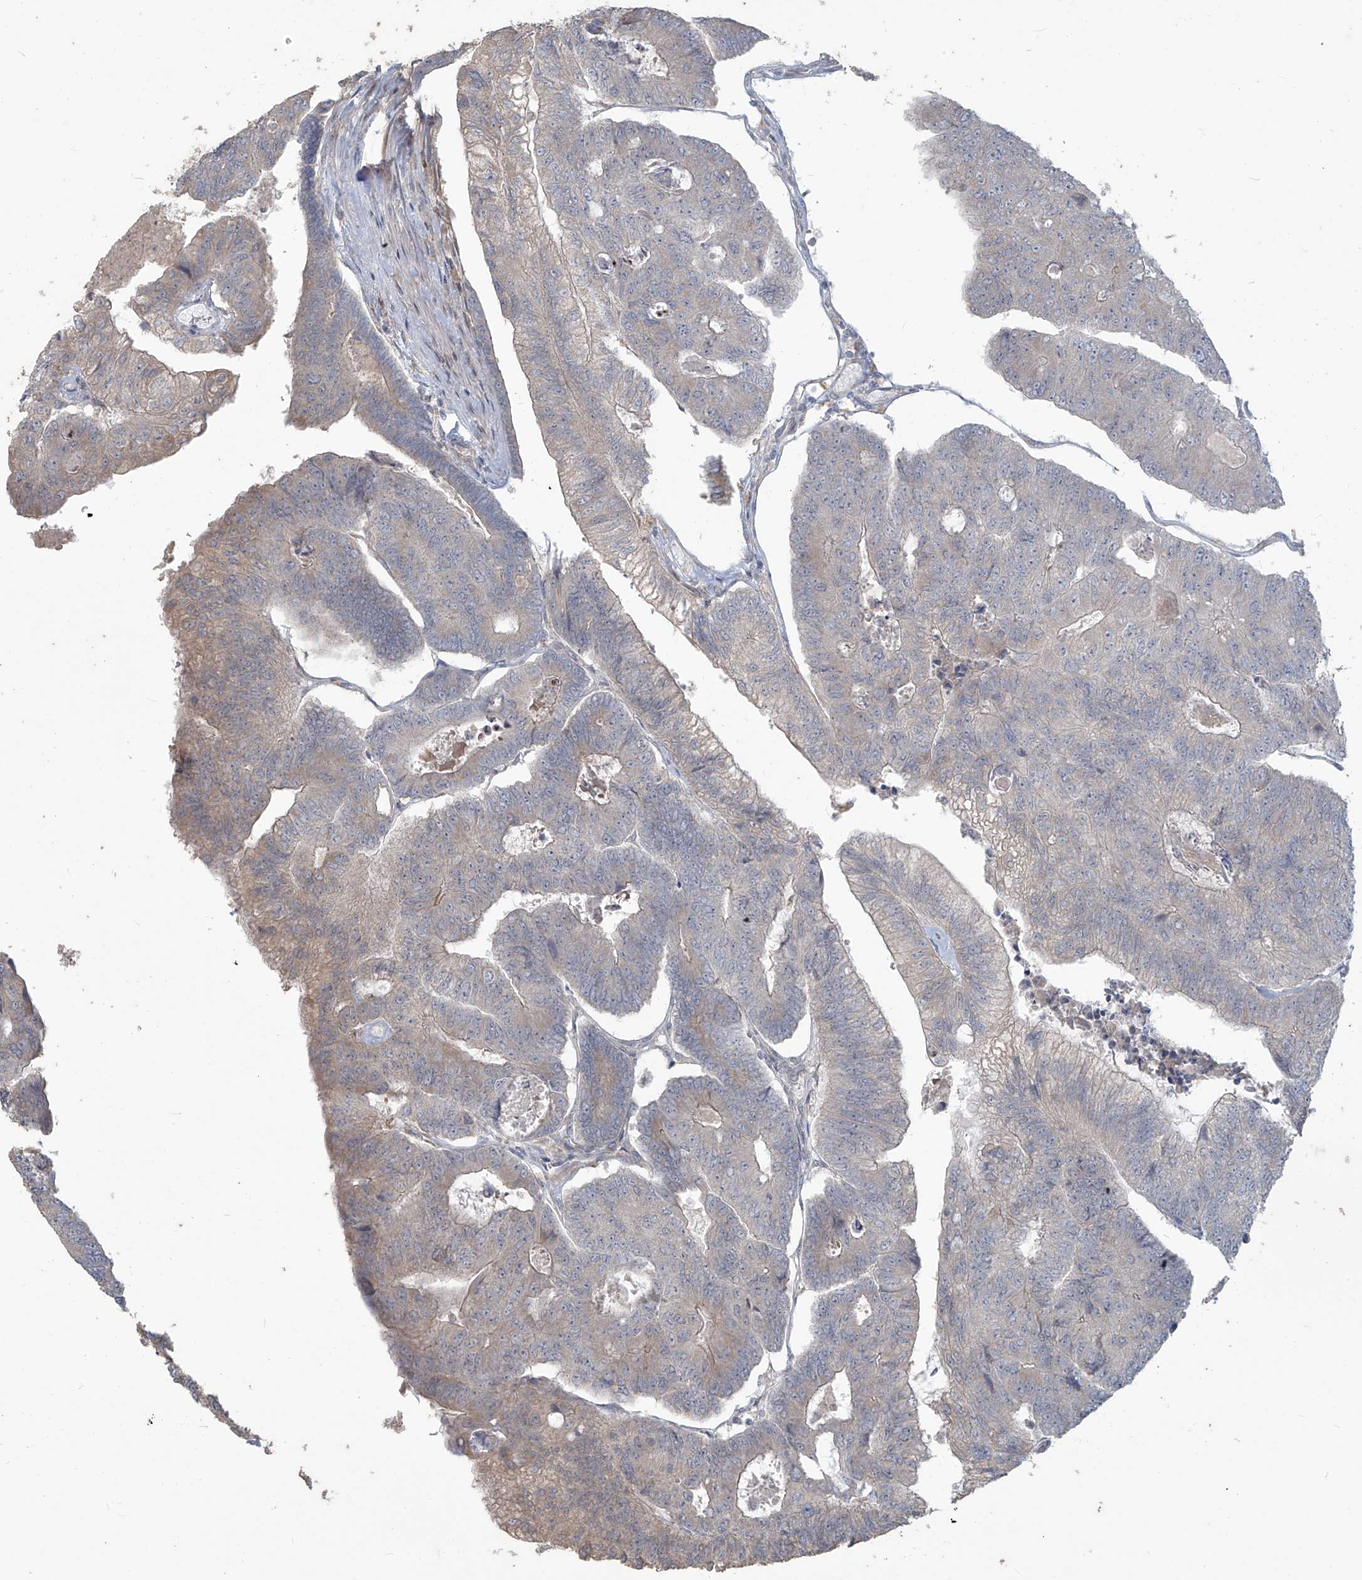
{"staining": {"intensity": "weak", "quantity": "<25%", "location": "cytoplasmic/membranous"}, "tissue": "colorectal cancer", "cell_type": "Tumor cells", "image_type": "cancer", "snomed": [{"axis": "morphology", "description": "Adenocarcinoma, NOS"}, {"axis": "topography", "description": "Colon"}], "caption": "IHC histopathology image of neoplastic tissue: colorectal adenocarcinoma stained with DAB reveals no significant protein expression in tumor cells. (DAB immunohistochemistry (IHC) with hematoxylin counter stain).", "gene": "MAGIX", "patient": {"sex": "female", "age": 67}}